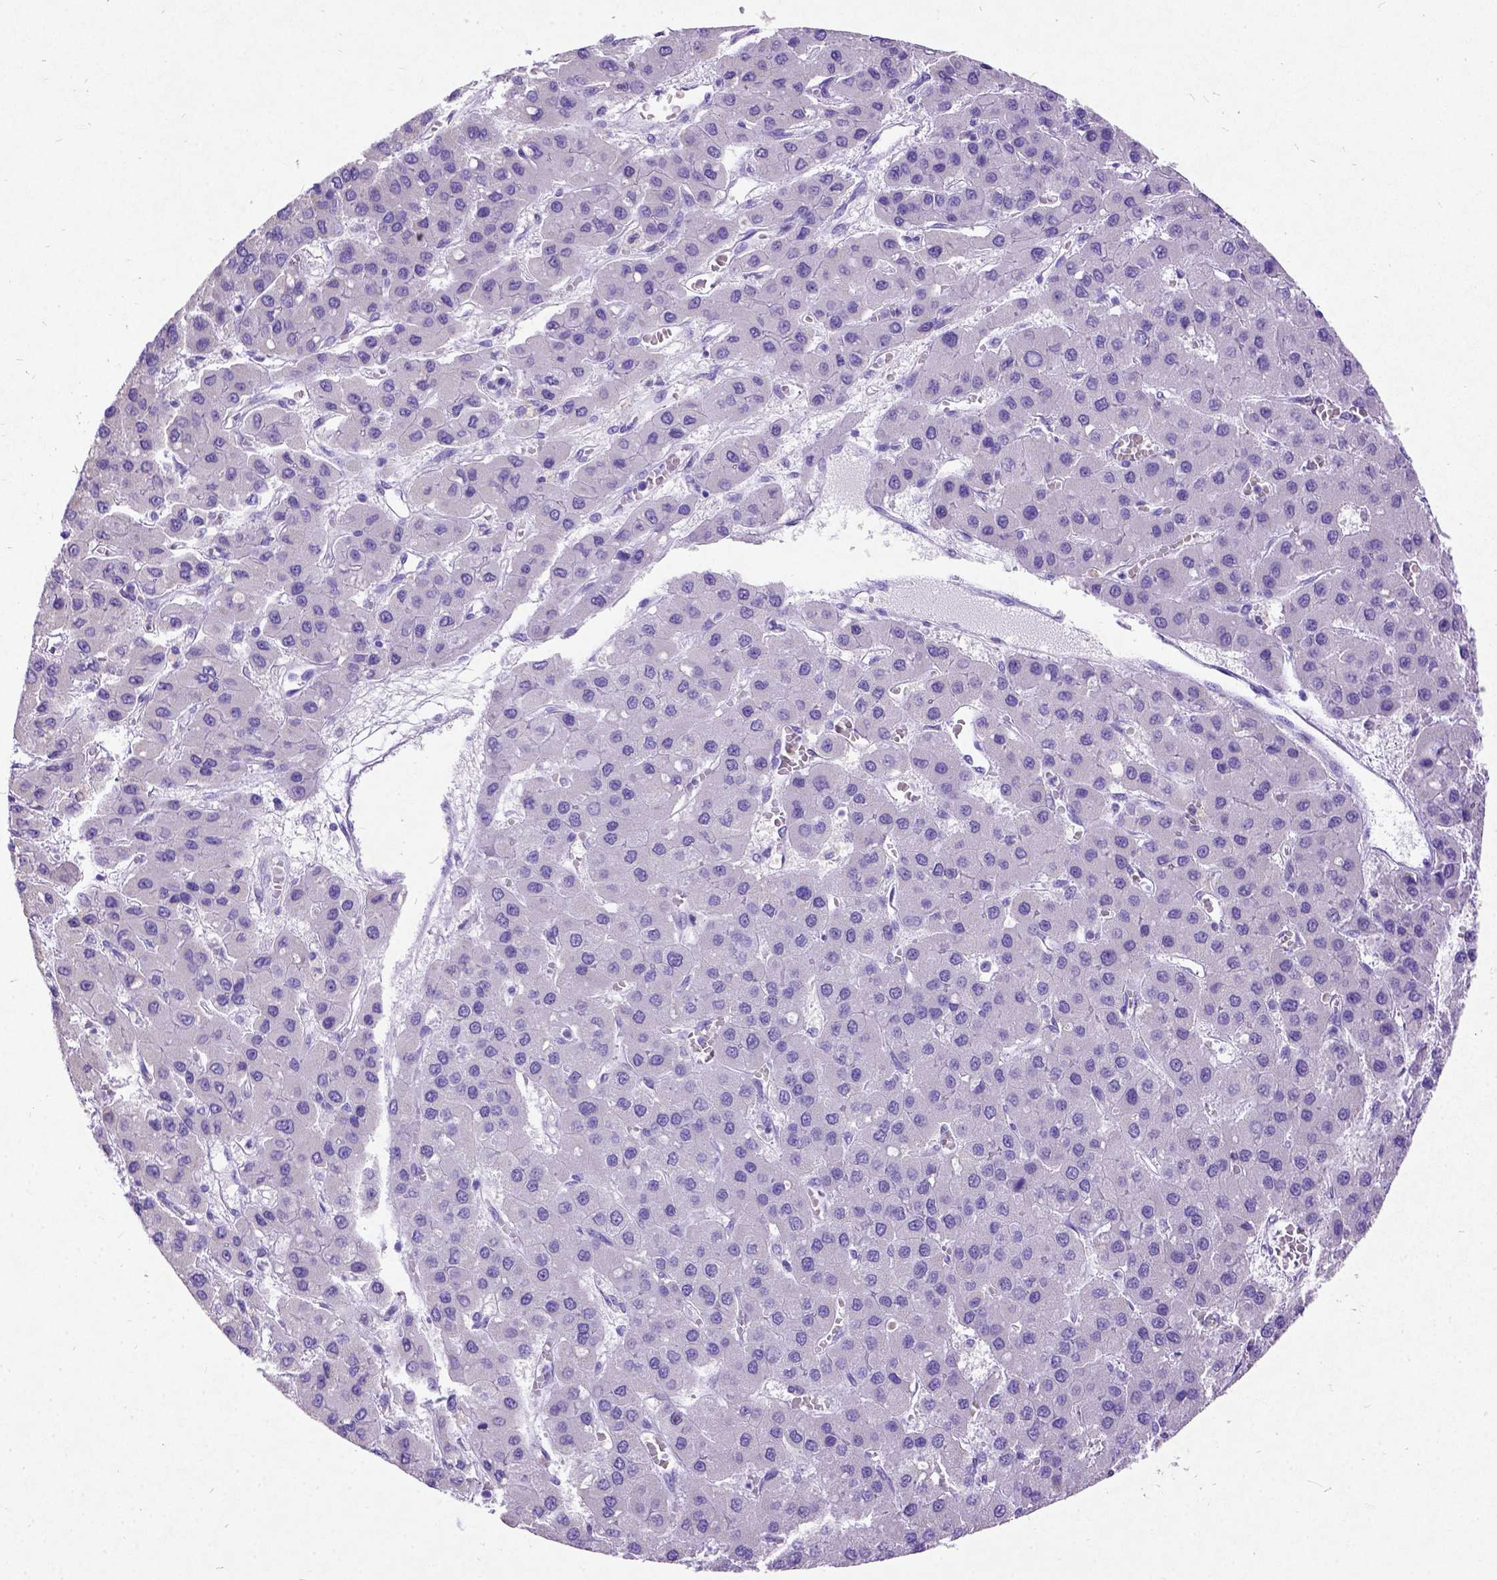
{"staining": {"intensity": "negative", "quantity": "none", "location": "none"}, "tissue": "liver cancer", "cell_type": "Tumor cells", "image_type": "cancer", "snomed": [{"axis": "morphology", "description": "Carcinoma, Hepatocellular, NOS"}, {"axis": "topography", "description": "Liver"}], "caption": "Liver hepatocellular carcinoma was stained to show a protein in brown. There is no significant expression in tumor cells.", "gene": "NEUROD4", "patient": {"sex": "female", "age": 41}}